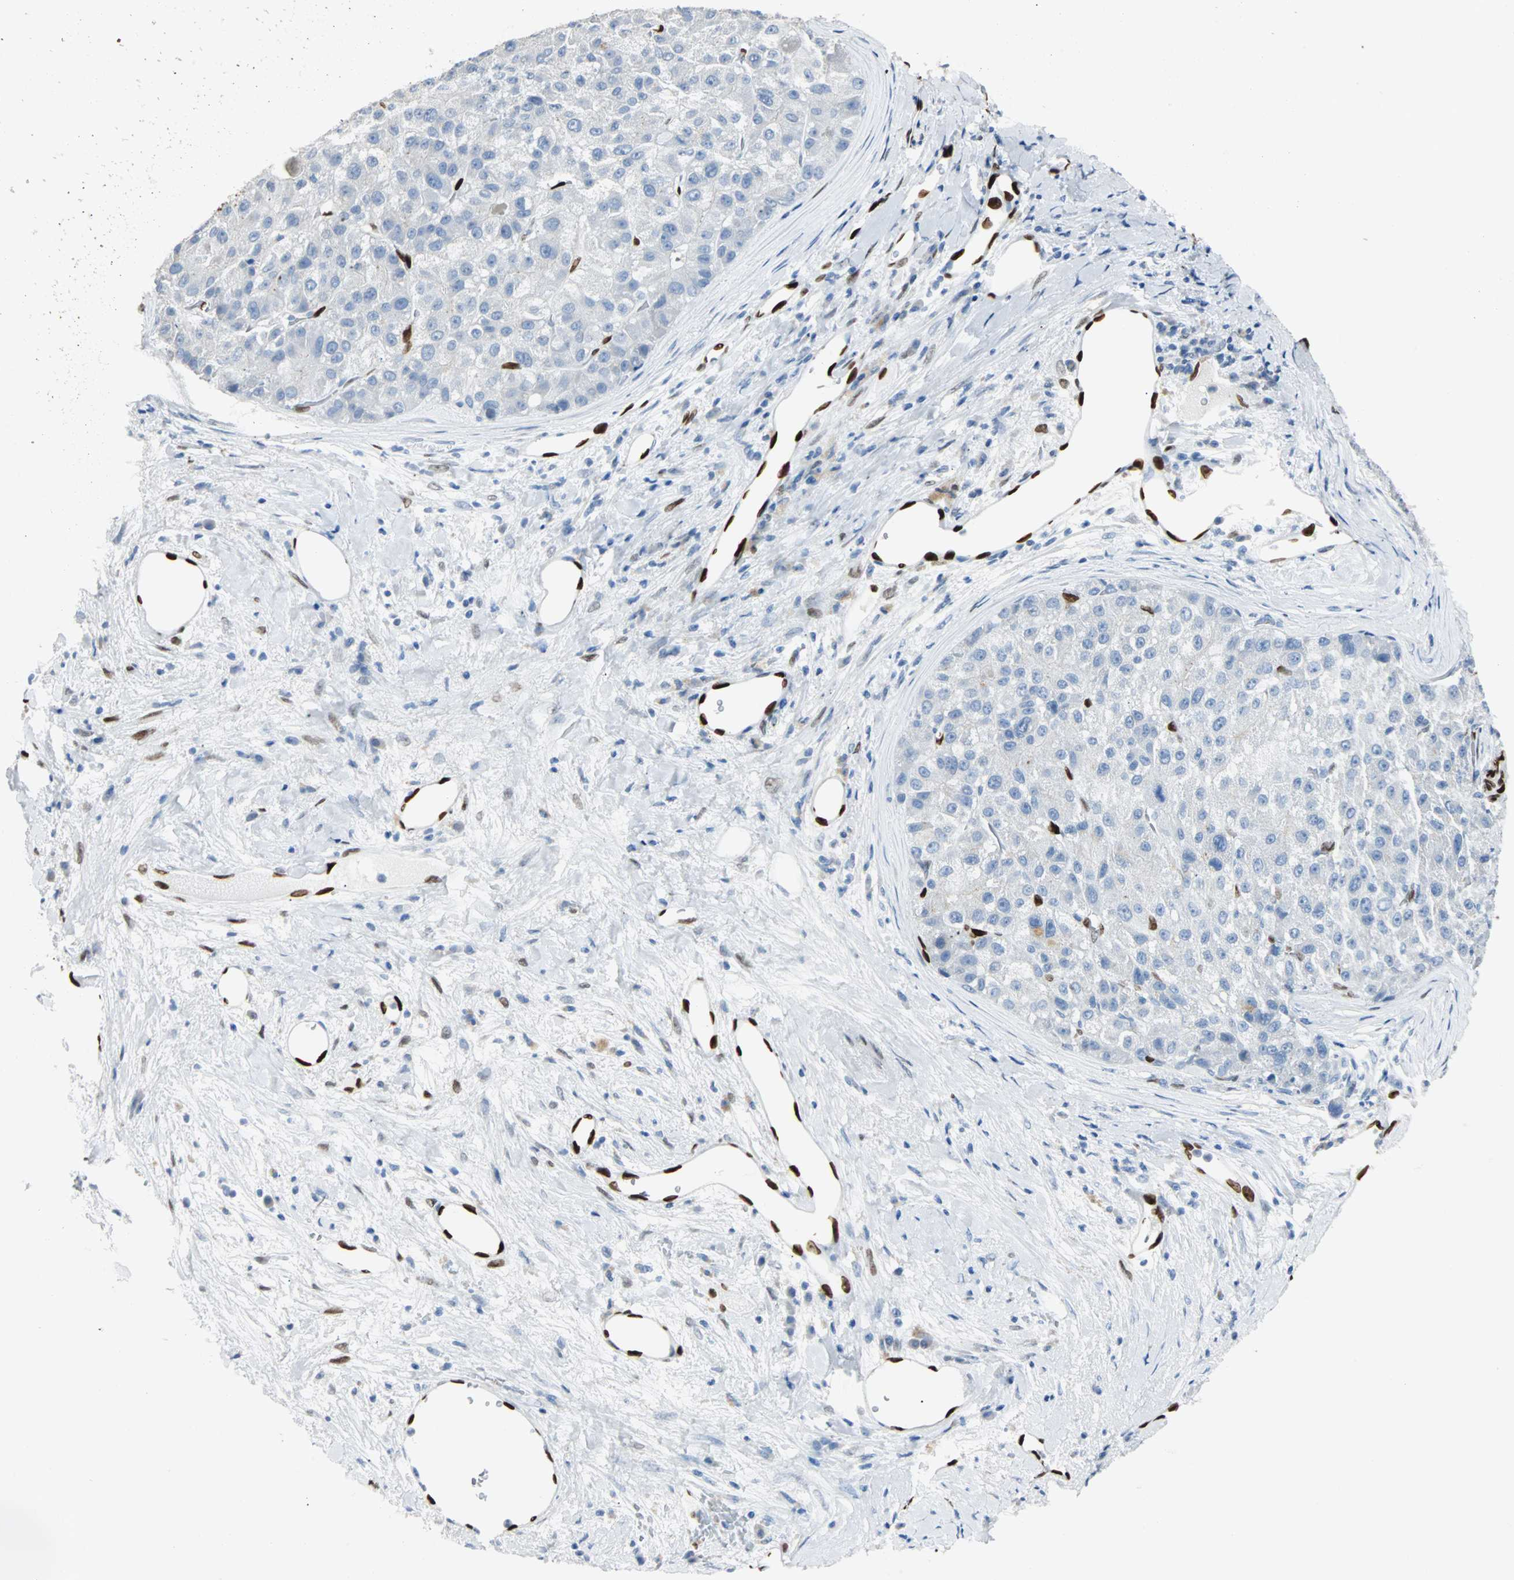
{"staining": {"intensity": "negative", "quantity": "none", "location": "none"}, "tissue": "liver cancer", "cell_type": "Tumor cells", "image_type": "cancer", "snomed": [{"axis": "morphology", "description": "Carcinoma, Hepatocellular, NOS"}, {"axis": "topography", "description": "Liver"}], "caption": "A high-resolution histopathology image shows immunohistochemistry (IHC) staining of liver cancer, which exhibits no significant positivity in tumor cells.", "gene": "IL33", "patient": {"sex": "male", "age": 80}}